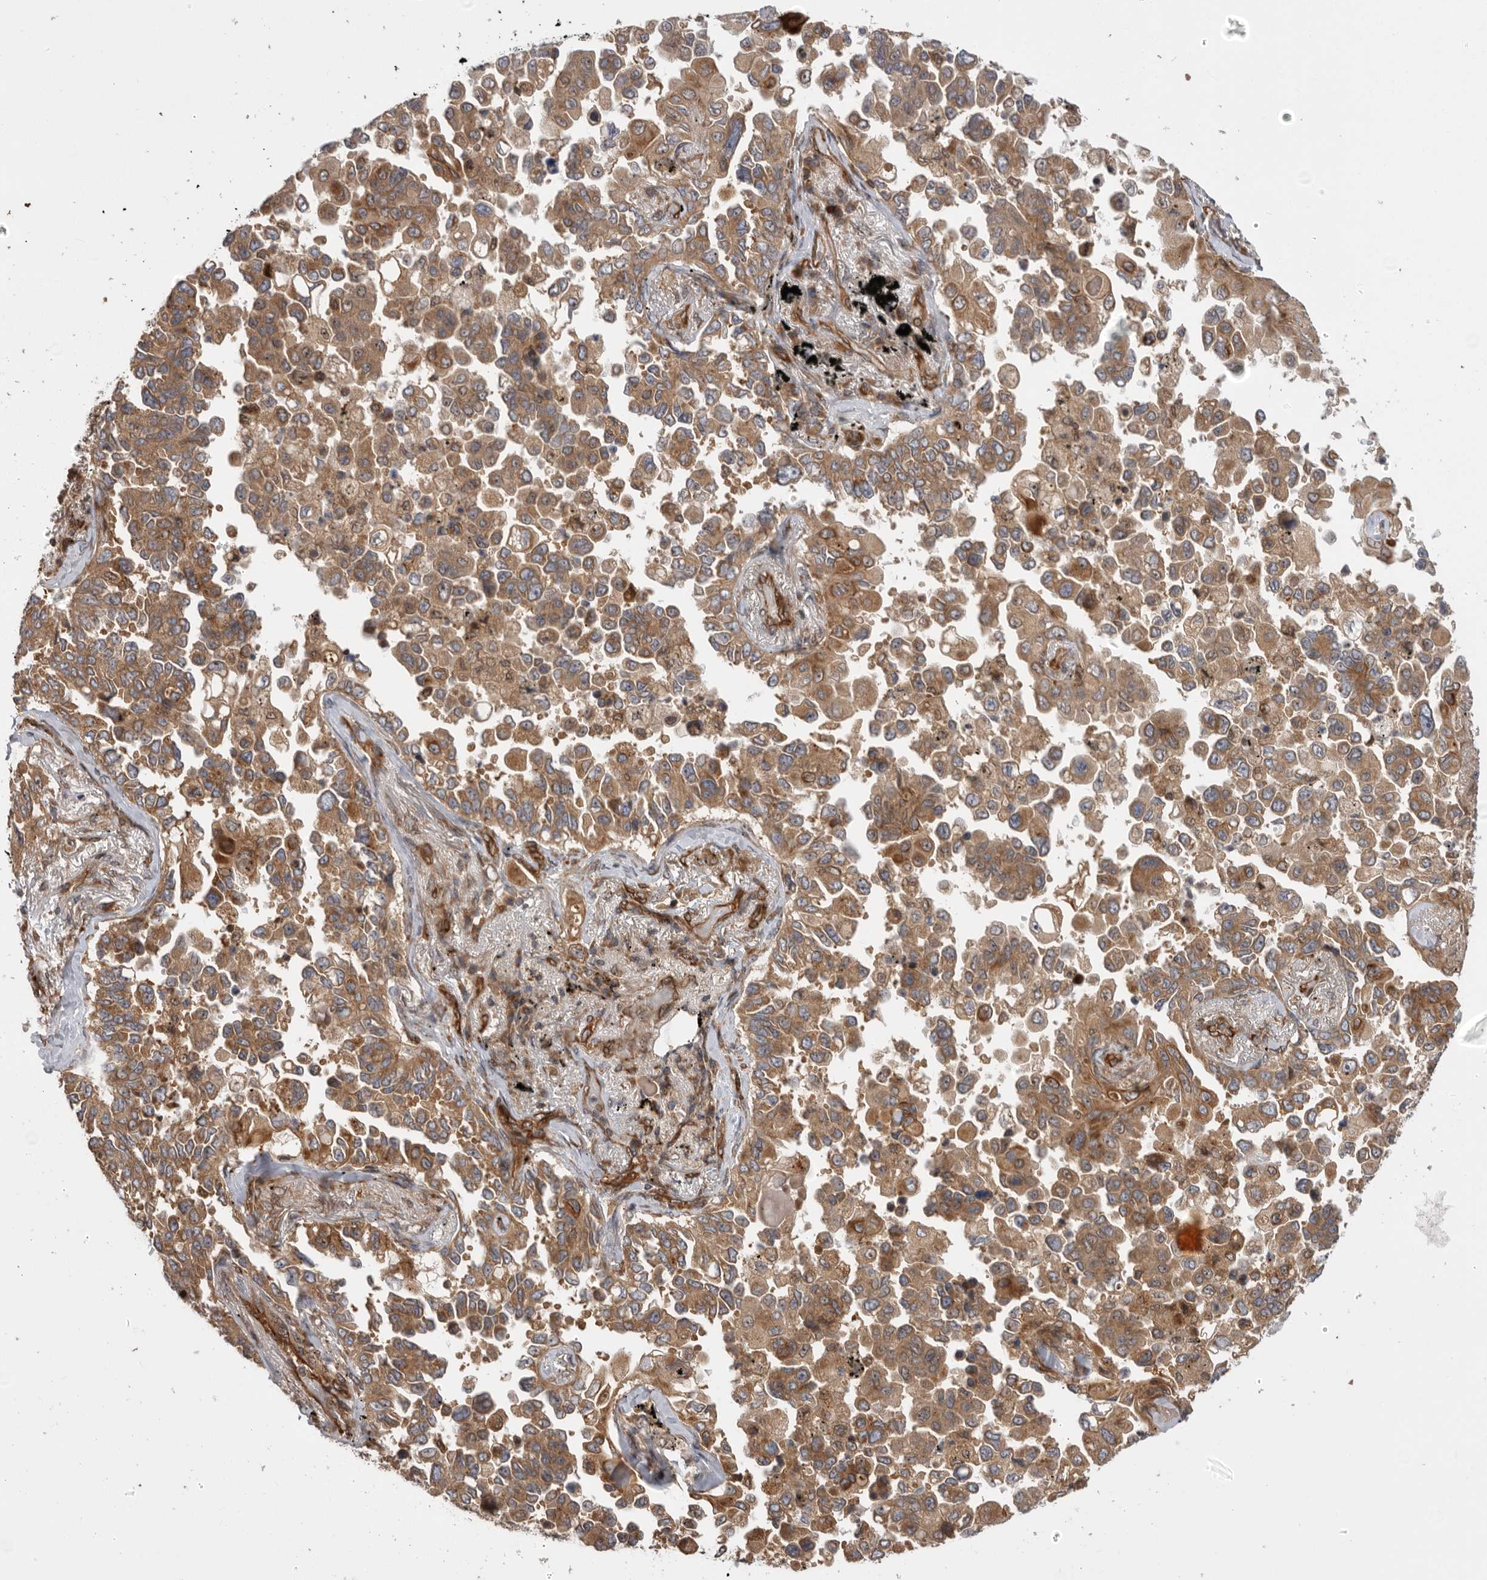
{"staining": {"intensity": "moderate", "quantity": ">75%", "location": "cytoplasmic/membranous"}, "tissue": "lung cancer", "cell_type": "Tumor cells", "image_type": "cancer", "snomed": [{"axis": "morphology", "description": "Adenocarcinoma, NOS"}, {"axis": "topography", "description": "Lung"}], "caption": "A medium amount of moderate cytoplasmic/membranous staining is present in approximately >75% of tumor cells in lung cancer tissue.", "gene": "DHDDS", "patient": {"sex": "female", "age": 67}}